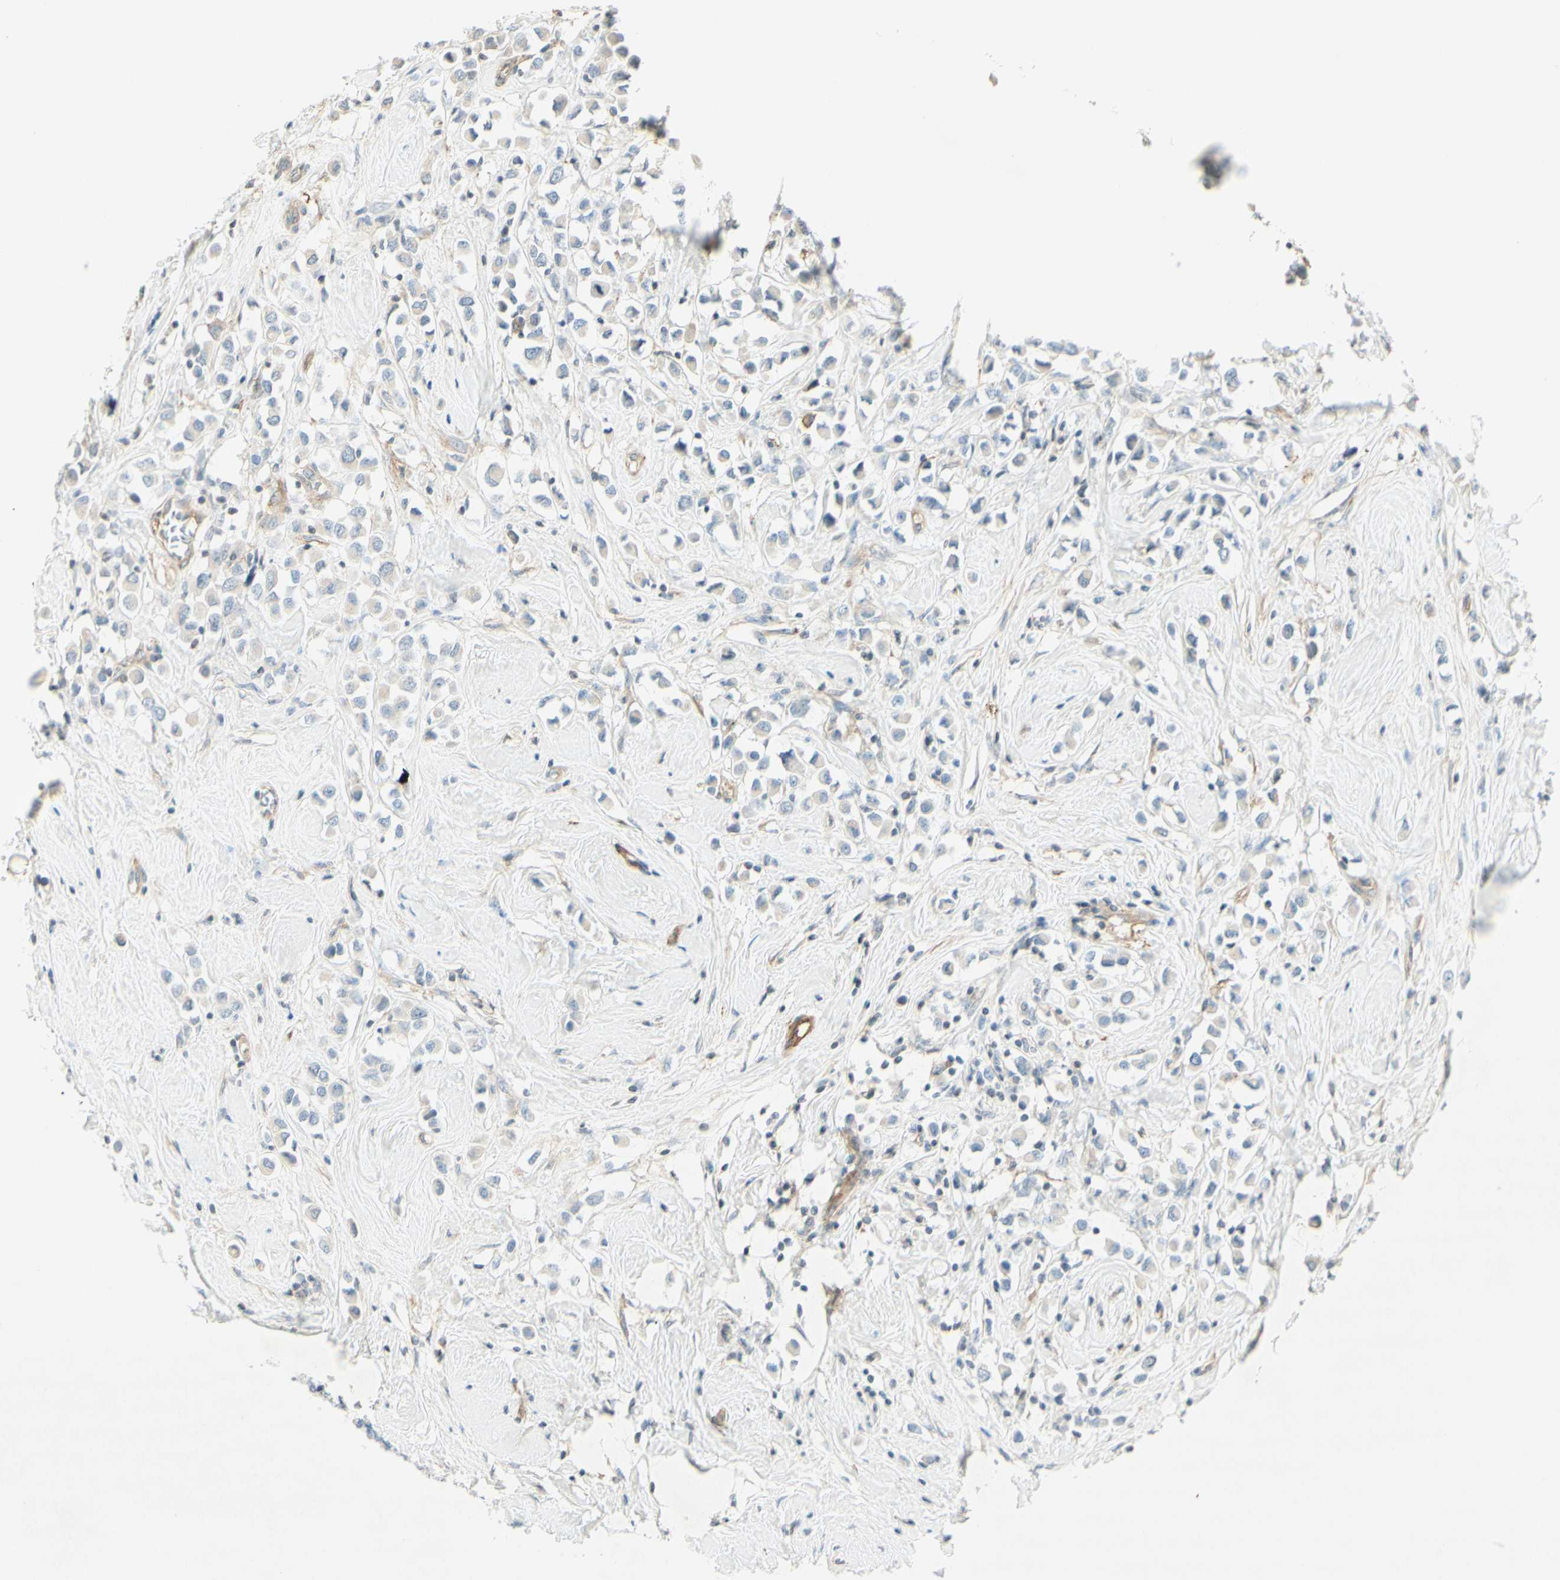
{"staining": {"intensity": "negative", "quantity": "none", "location": "none"}, "tissue": "breast cancer", "cell_type": "Tumor cells", "image_type": "cancer", "snomed": [{"axis": "morphology", "description": "Duct carcinoma"}, {"axis": "topography", "description": "Breast"}], "caption": "Immunohistochemistry (IHC) of human breast invasive ductal carcinoma demonstrates no staining in tumor cells. (DAB immunohistochemistry, high magnification).", "gene": "MAP1B", "patient": {"sex": "female", "age": 61}}